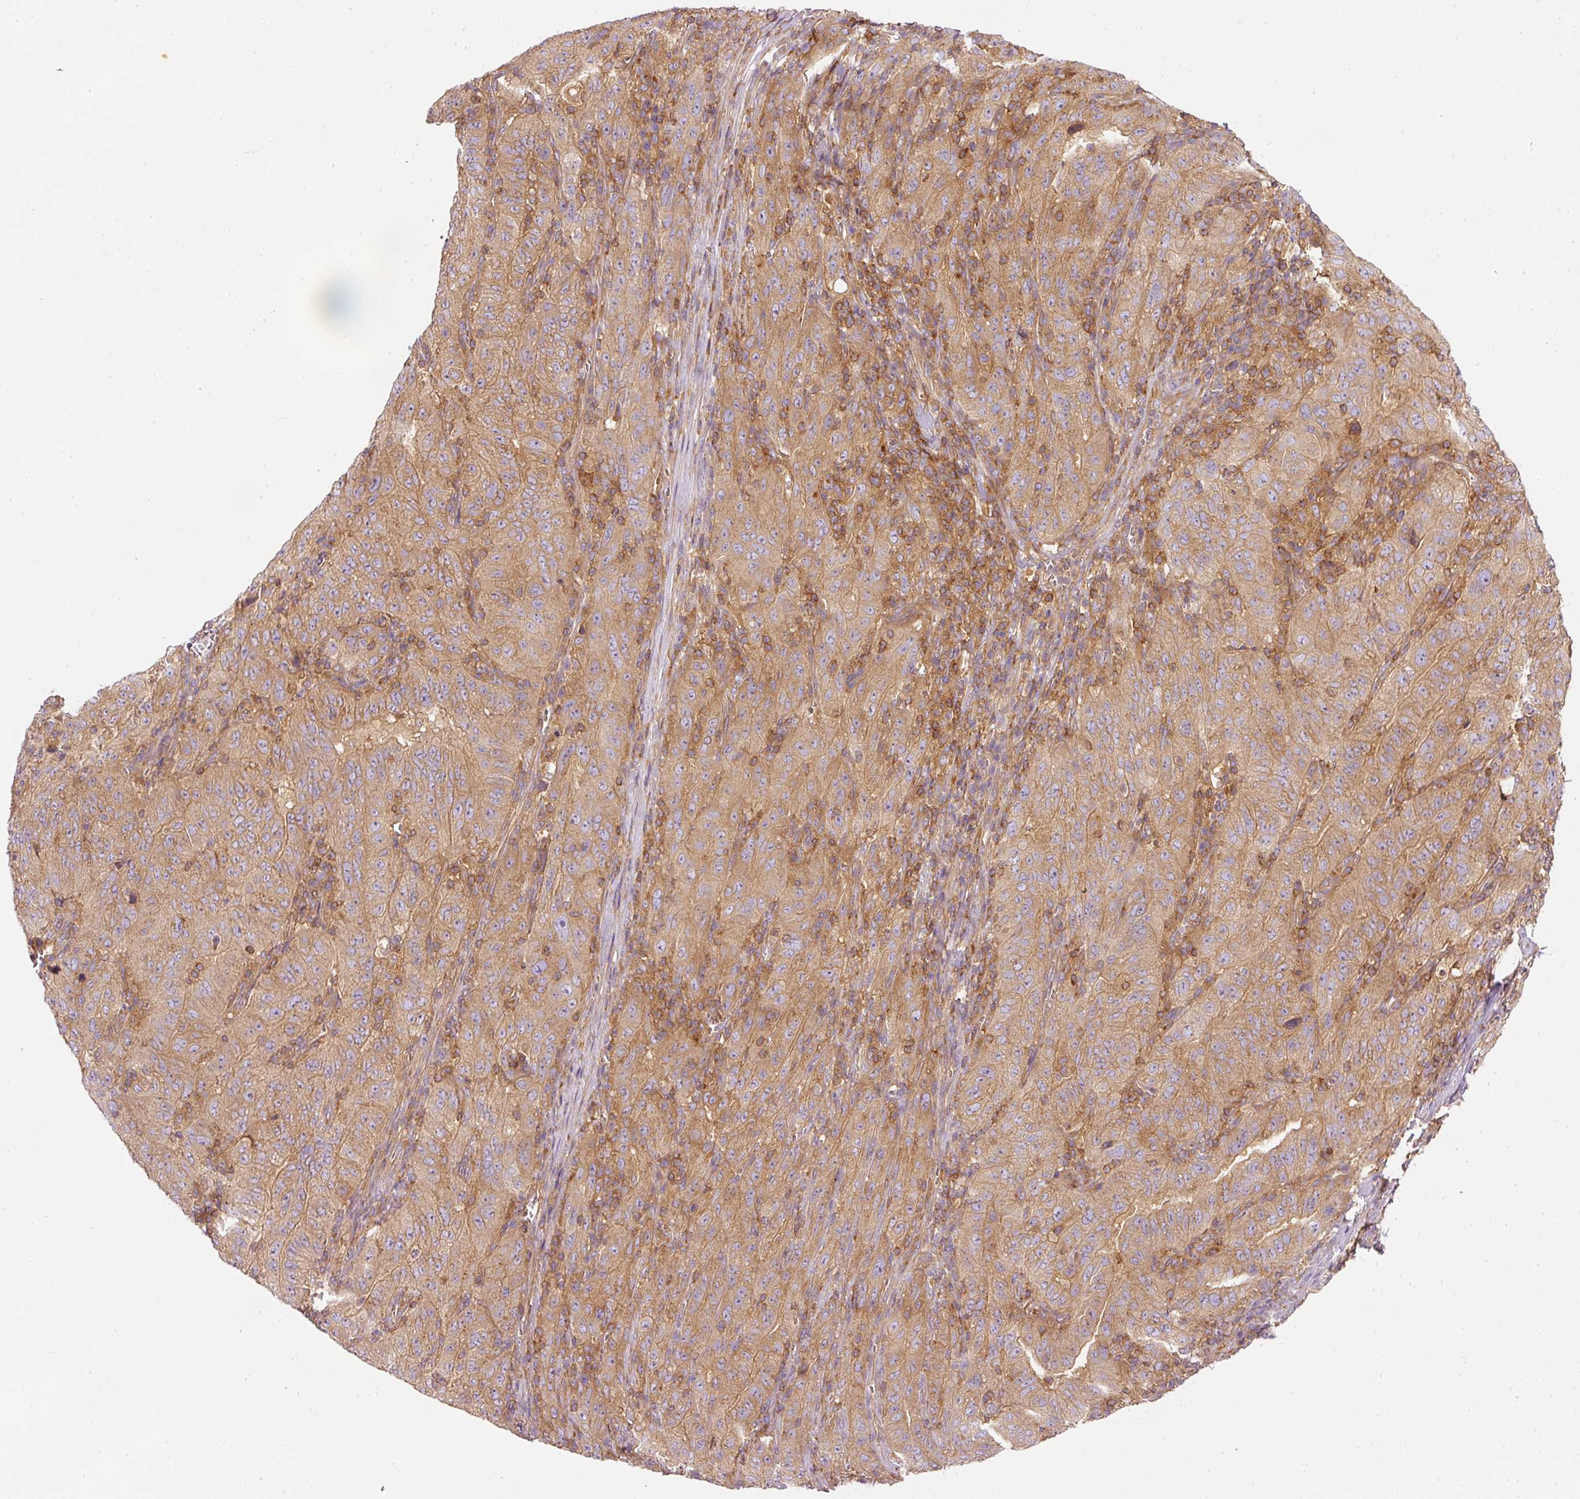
{"staining": {"intensity": "moderate", "quantity": ">75%", "location": "cytoplasmic/membranous"}, "tissue": "pancreatic cancer", "cell_type": "Tumor cells", "image_type": "cancer", "snomed": [{"axis": "morphology", "description": "Adenocarcinoma, NOS"}, {"axis": "topography", "description": "Pancreas"}], "caption": "Pancreatic adenocarcinoma stained with immunohistochemistry (IHC) exhibits moderate cytoplasmic/membranous staining in about >75% of tumor cells.", "gene": "TBC1D2B", "patient": {"sex": "male", "age": 63}}